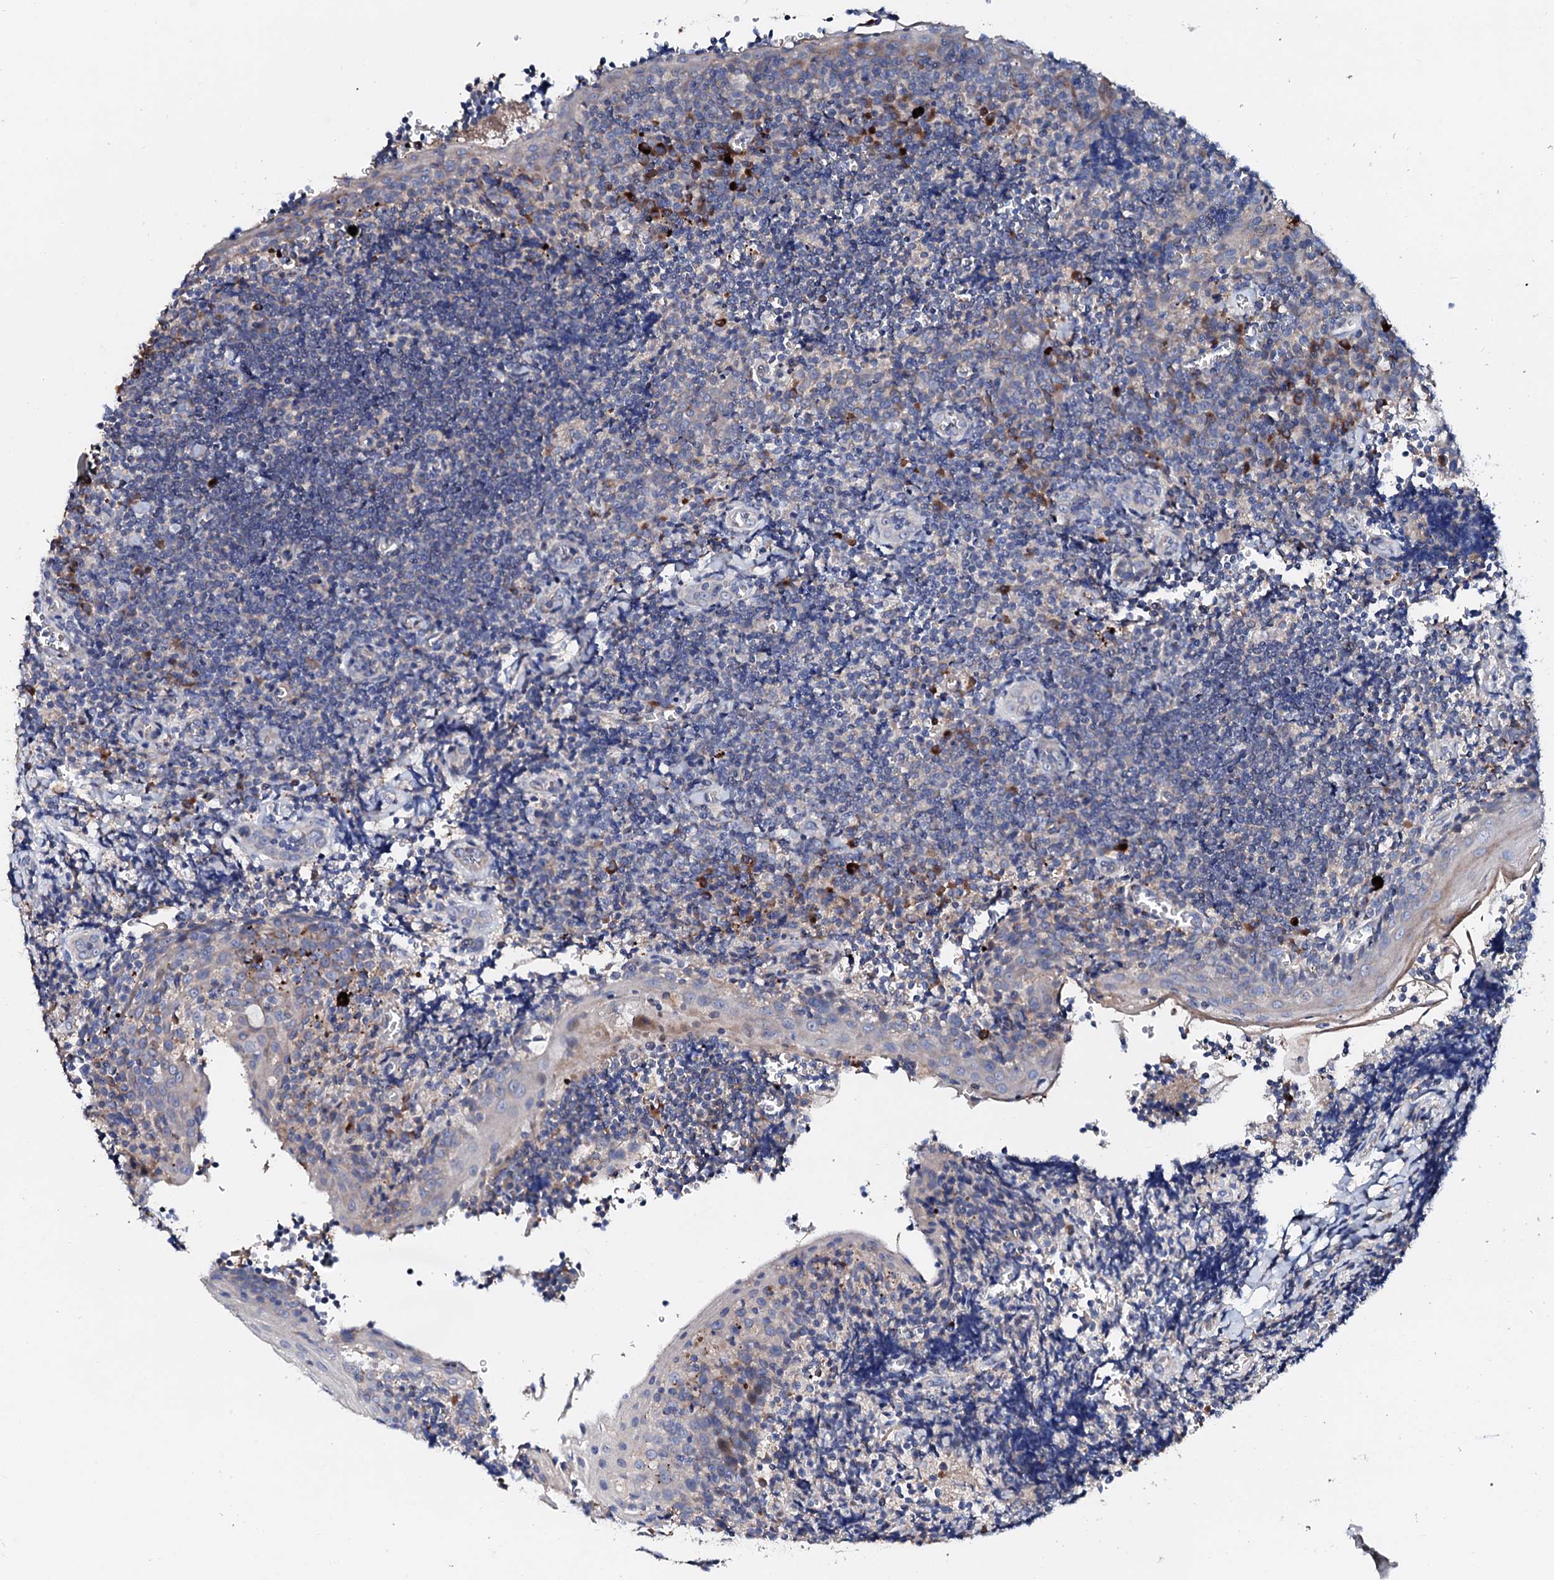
{"staining": {"intensity": "negative", "quantity": "none", "location": "none"}, "tissue": "tonsil", "cell_type": "Germinal center cells", "image_type": "normal", "snomed": [{"axis": "morphology", "description": "Normal tissue, NOS"}, {"axis": "topography", "description": "Tonsil"}], "caption": "This is an immunohistochemistry micrograph of benign human tonsil. There is no positivity in germinal center cells.", "gene": "SLC10A7", "patient": {"sex": "male", "age": 27}}